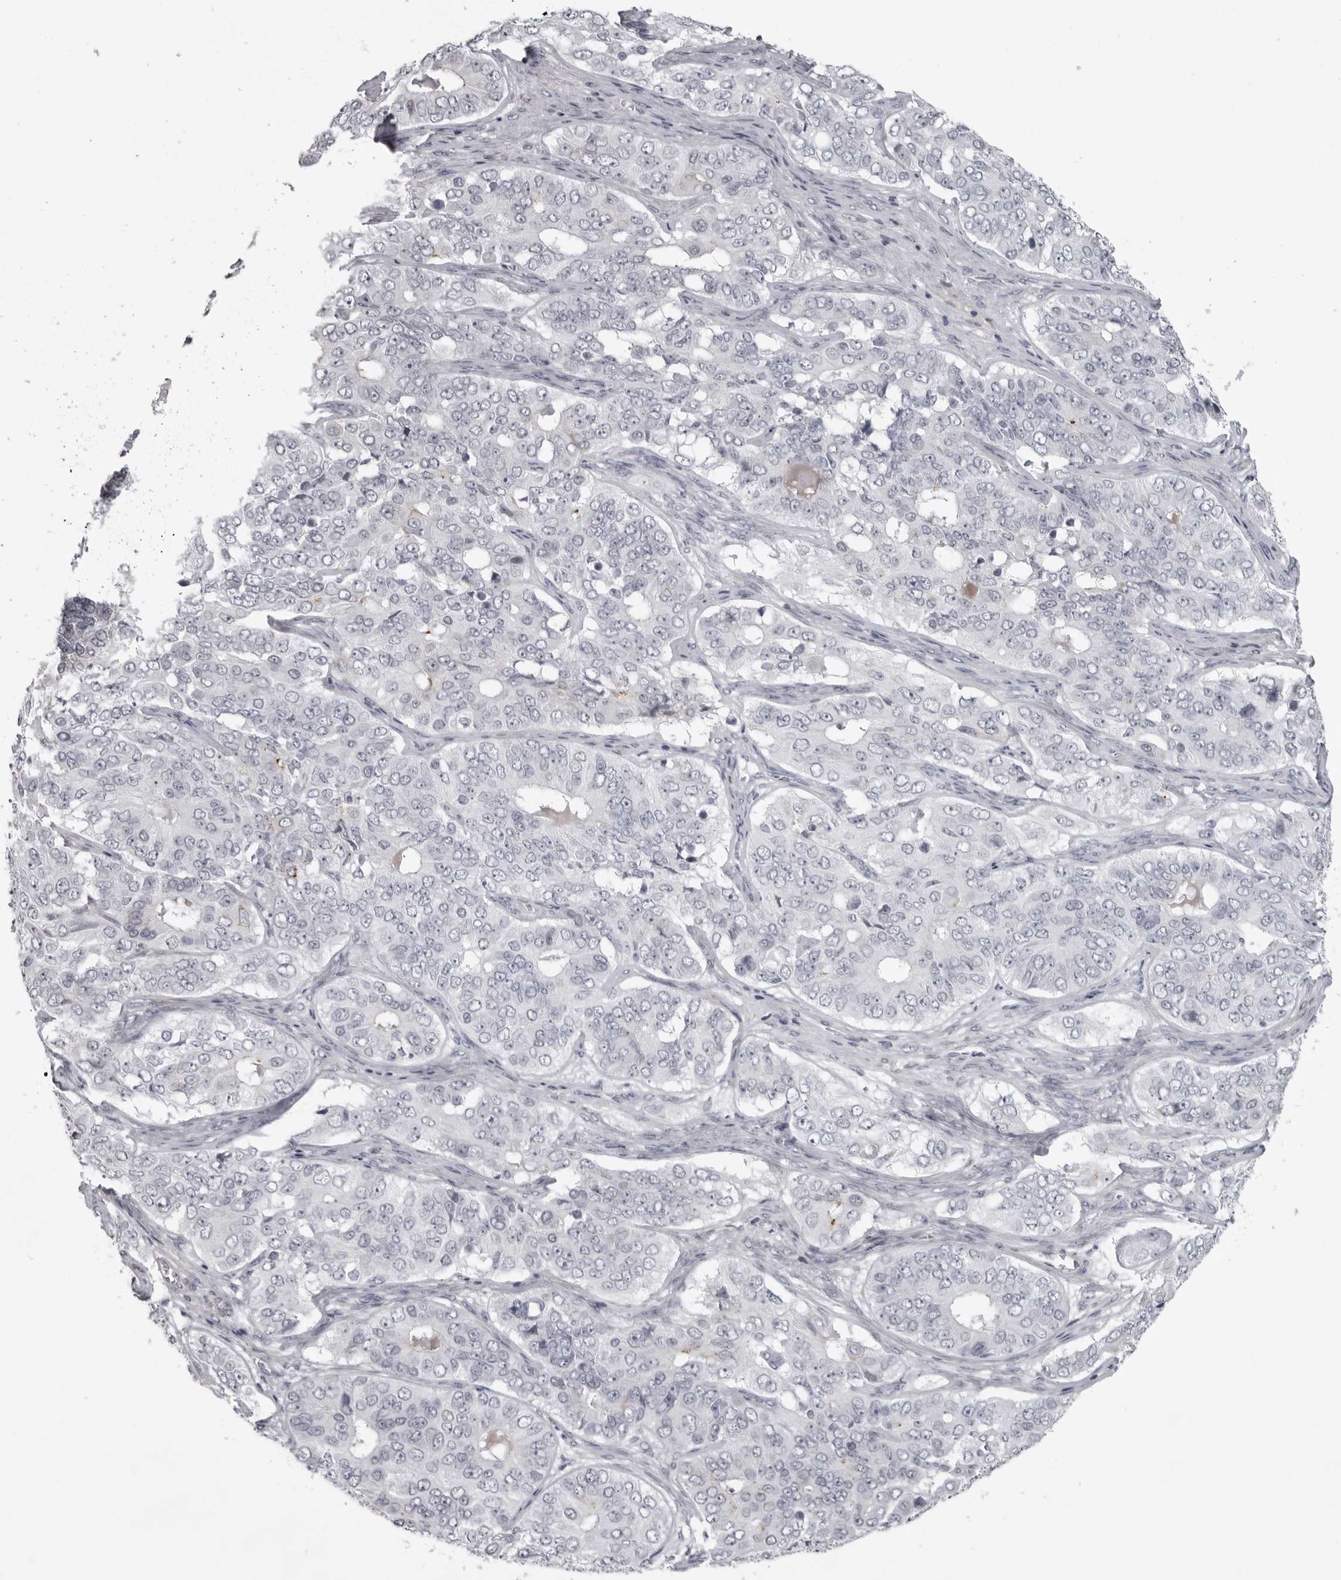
{"staining": {"intensity": "negative", "quantity": "none", "location": "none"}, "tissue": "ovarian cancer", "cell_type": "Tumor cells", "image_type": "cancer", "snomed": [{"axis": "morphology", "description": "Carcinoma, endometroid"}, {"axis": "topography", "description": "Ovary"}], "caption": "Immunohistochemical staining of ovarian endometroid carcinoma displays no significant expression in tumor cells.", "gene": "NUDT18", "patient": {"sex": "female", "age": 51}}